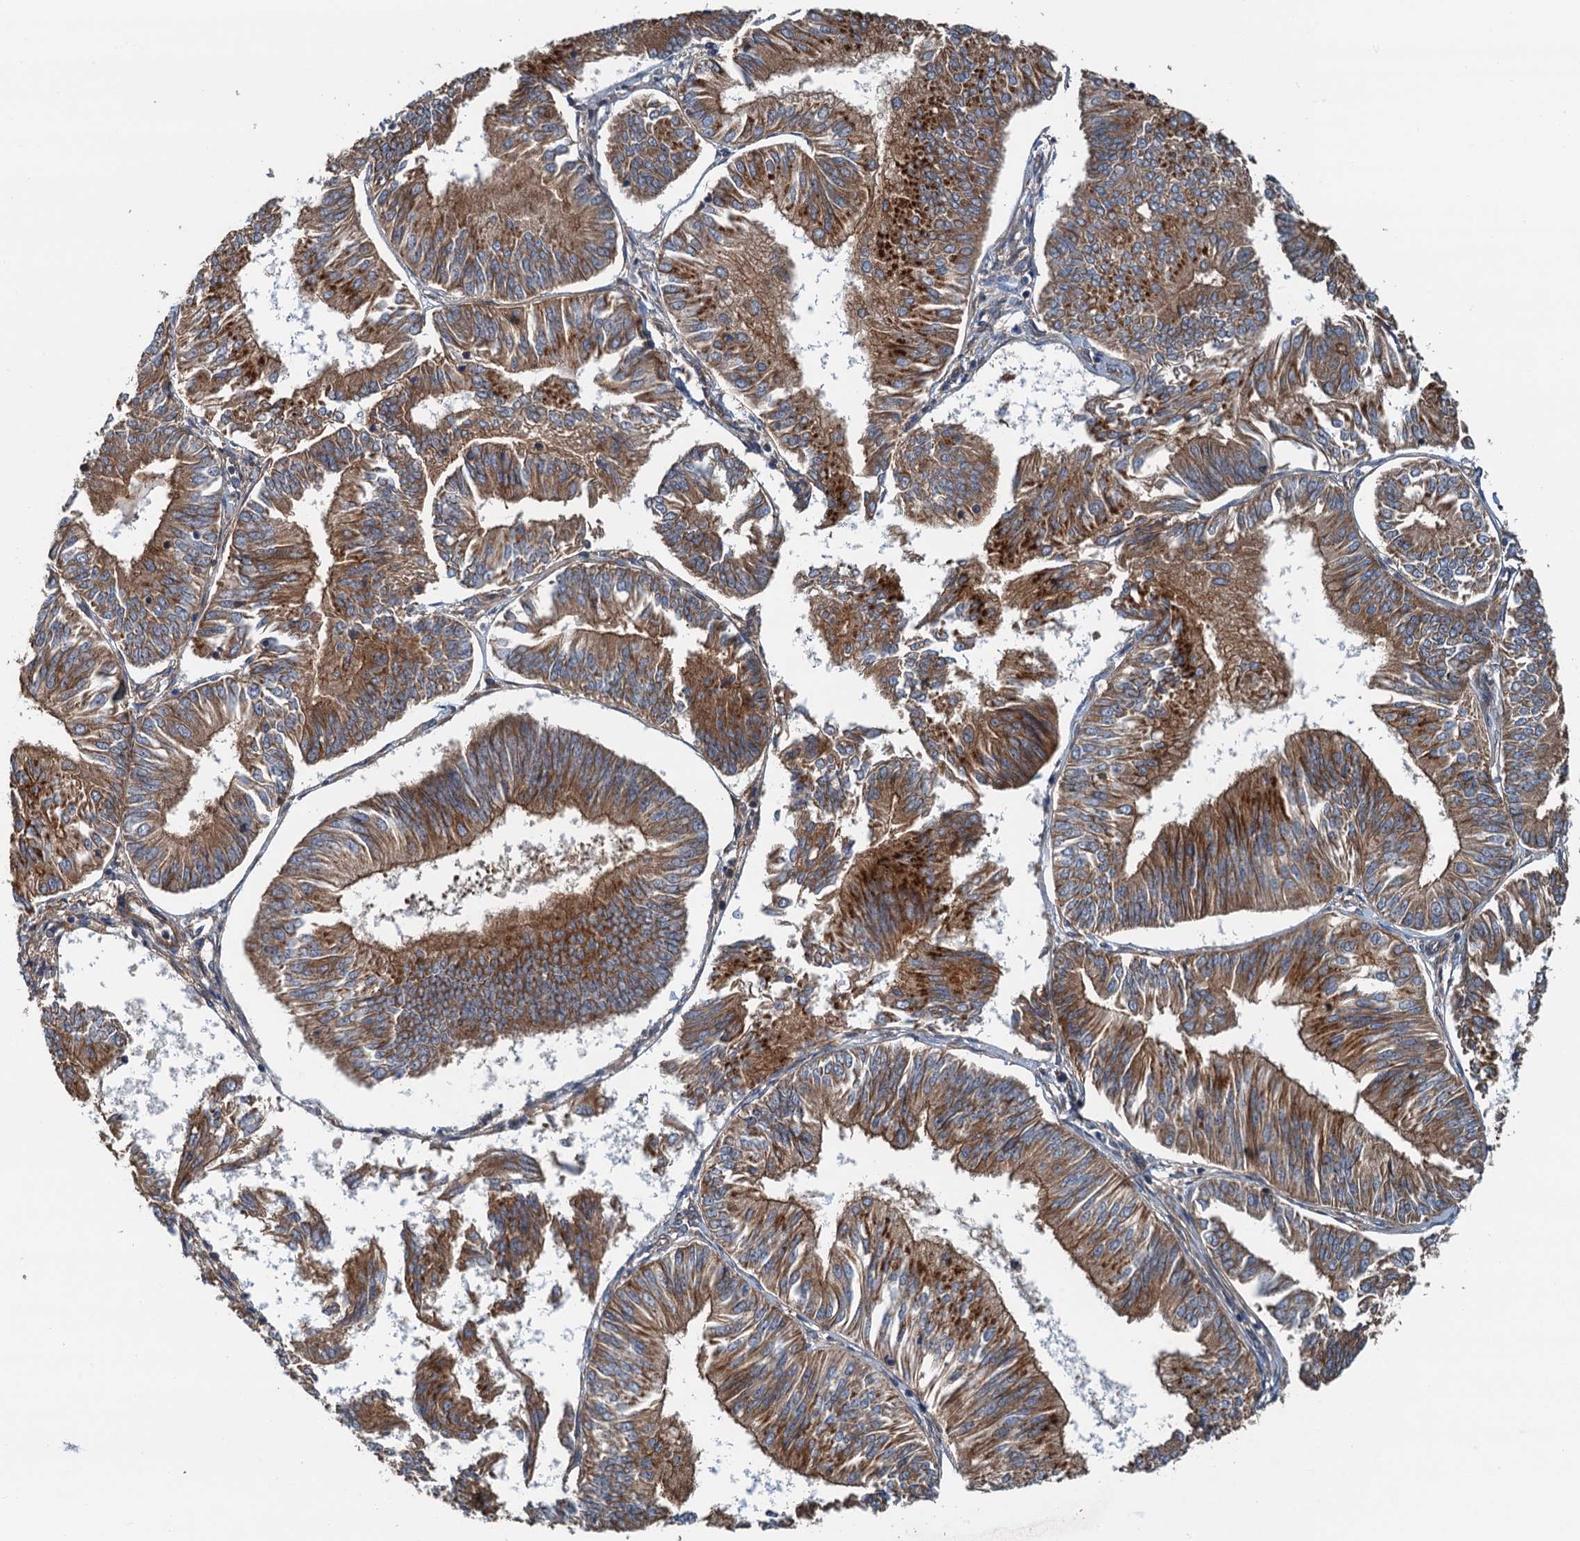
{"staining": {"intensity": "moderate", "quantity": ">75%", "location": "cytoplasmic/membranous"}, "tissue": "endometrial cancer", "cell_type": "Tumor cells", "image_type": "cancer", "snomed": [{"axis": "morphology", "description": "Adenocarcinoma, NOS"}, {"axis": "topography", "description": "Endometrium"}], "caption": "Endometrial cancer (adenocarcinoma) stained with immunohistochemistry demonstrates moderate cytoplasmic/membranous expression in about >75% of tumor cells.", "gene": "COG3", "patient": {"sex": "female", "age": 58}}